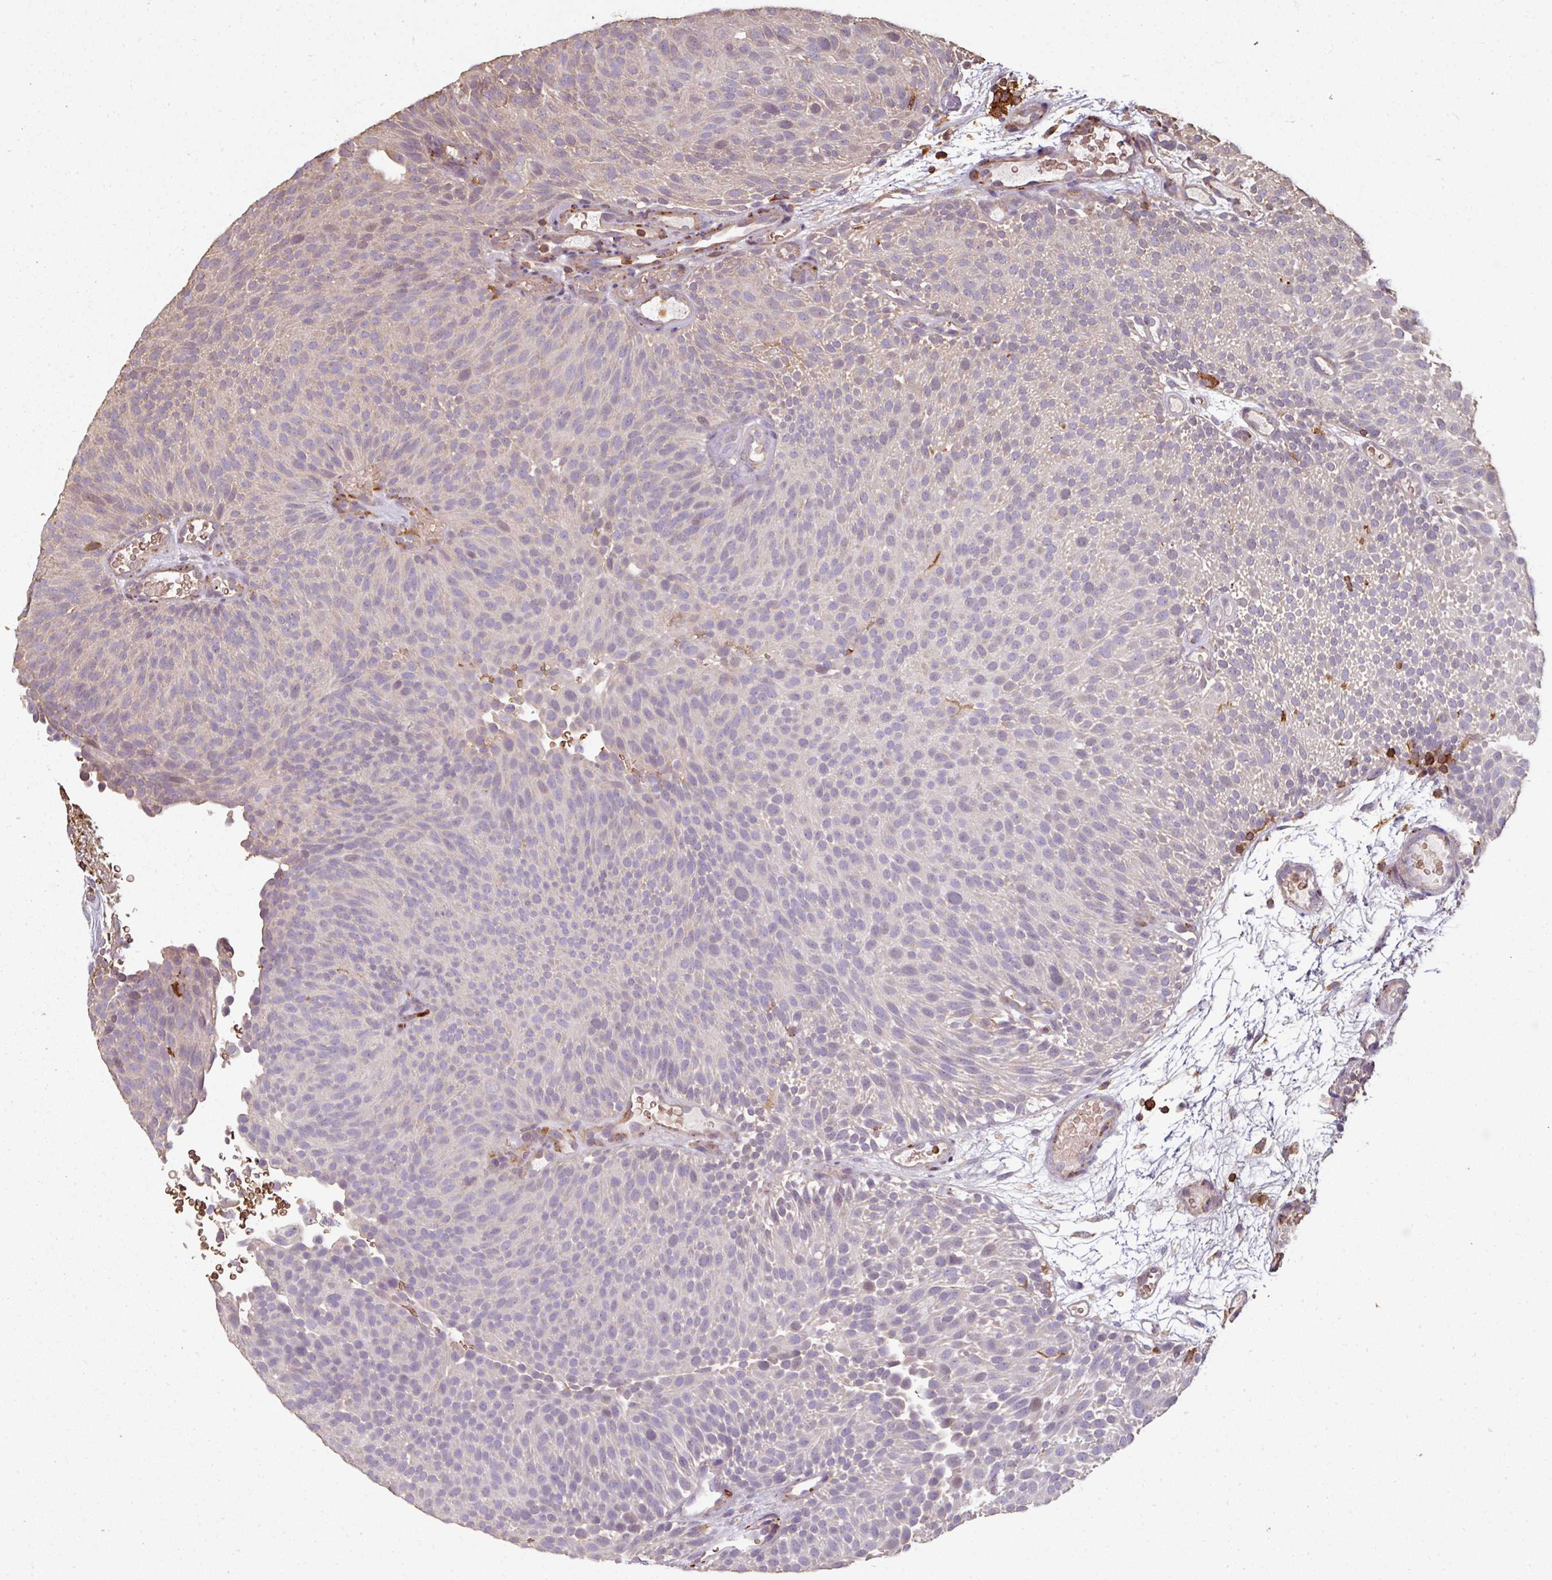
{"staining": {"intensity": "negative", "quantity": "none", "location": "none"}, "tissue": "urothelial cancer", "cell_type": "Tumor cells", "image_type": "cancer", "snomed": [{"axis": "morphology", "description": "Urothelial carcinoma, Low grade"}, {"axis": "topography", "description": "Urinary bladder"}], "caption": "High magnification brightfield microscopy of urothelial carcinoma (low-grade) stained with DAB (3,3'-diaminobenzidine) (brown) and counterstained with hematoxylin (blue): tumor cells show no significant expression.", "gene": "OLFML2B", "patient": {"sex": "male", "age": 78}}